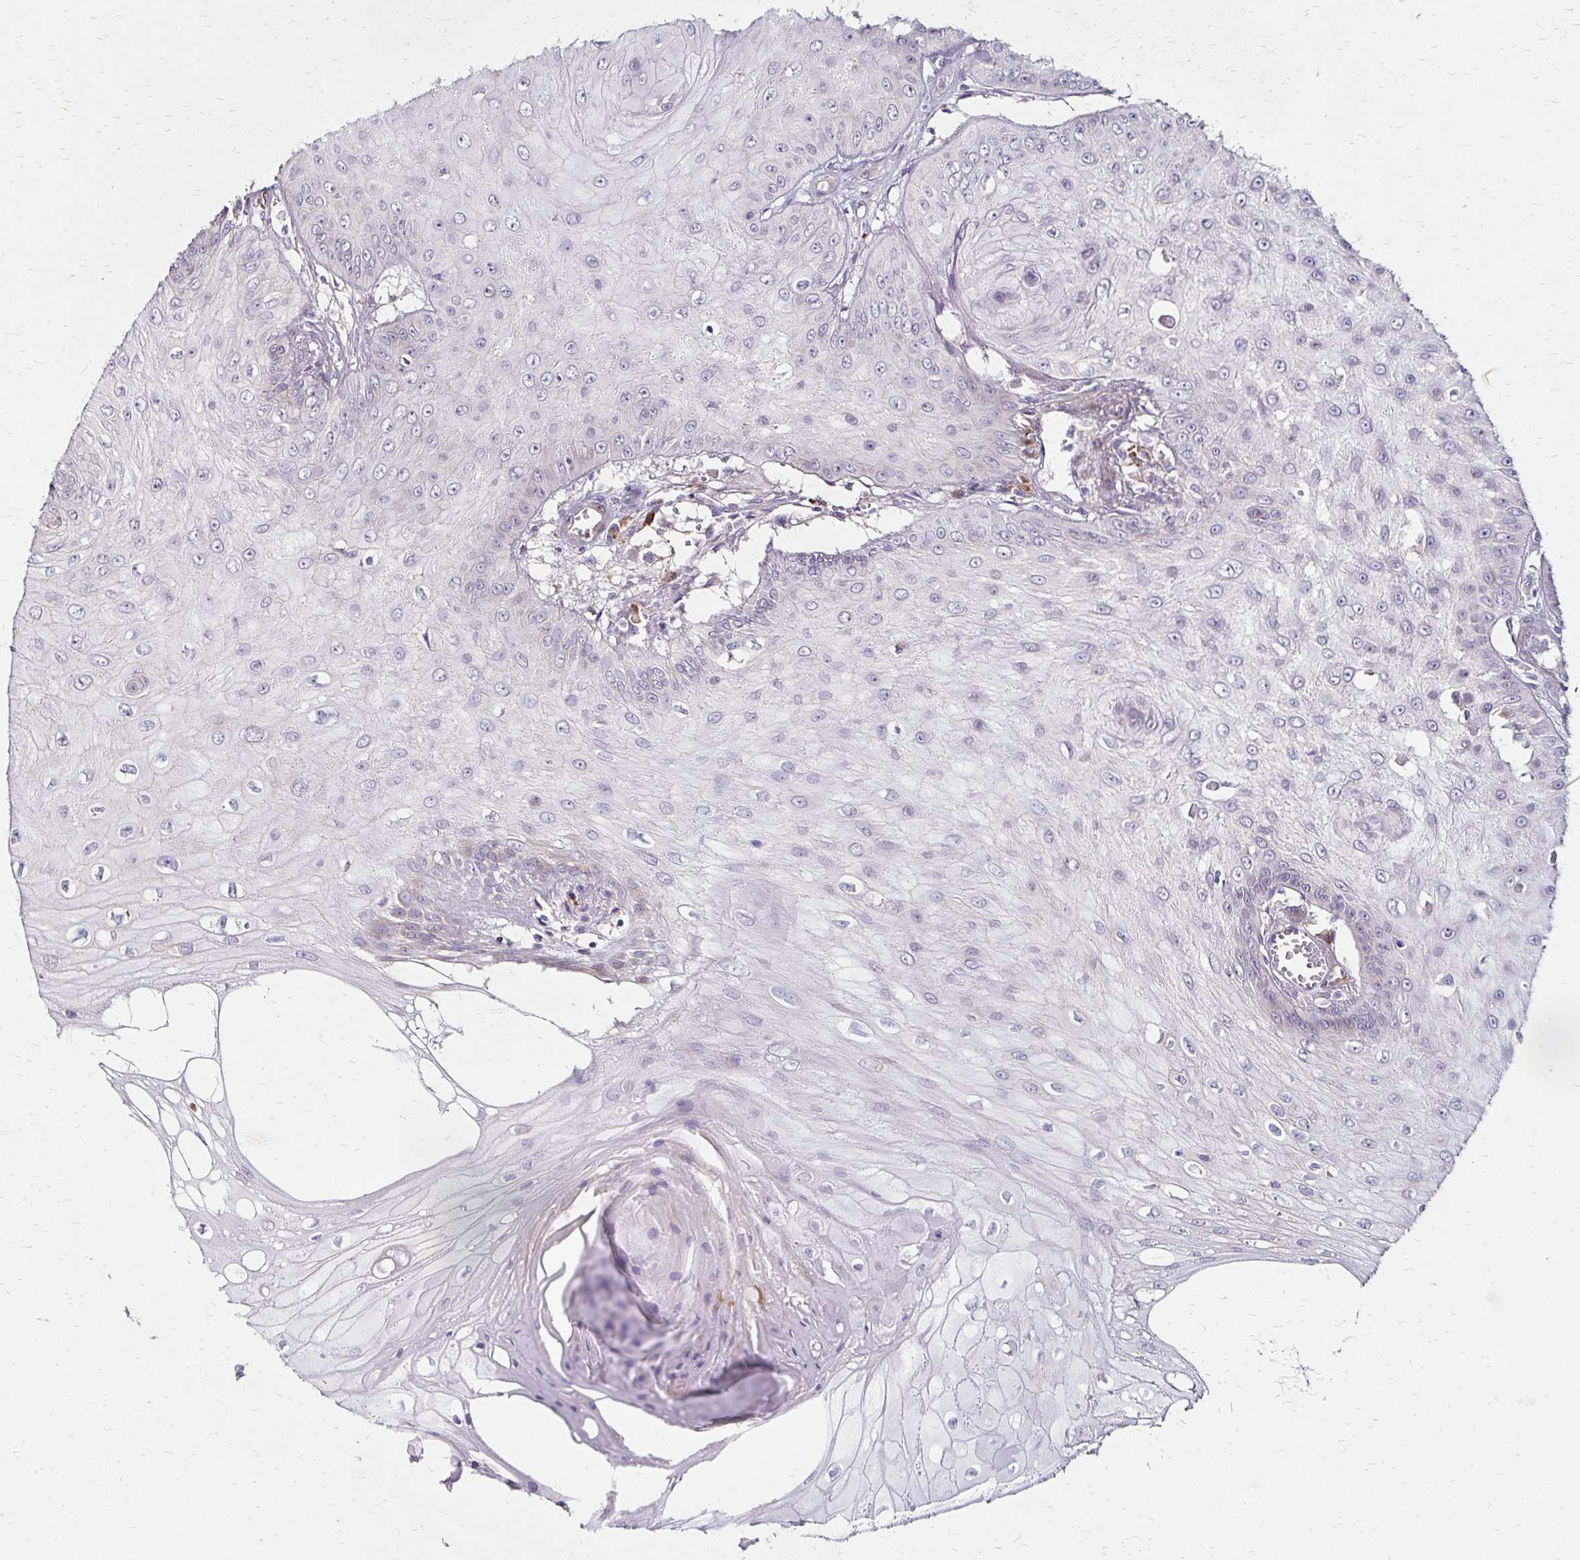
{"staining": {"intensity": "negative", "quantity": "none", "location": "none"}, "tissue": "skin cancer", "cell_type": "Tumor cells", "image_type": "cancer", "snomed": [{"axis": "morphology", "description": "Squamous cell carcinoma, NOS"}, {"axis": "topography", "description": "Skin"}], "caption": "Immunohistochemistry (IHC) image of human skin cancer stained for a protein (brown), which demonstrates no positivity in tumor cells.", "gene": "PRIMA1", "patient": {"sex": "male", "age": 70}}